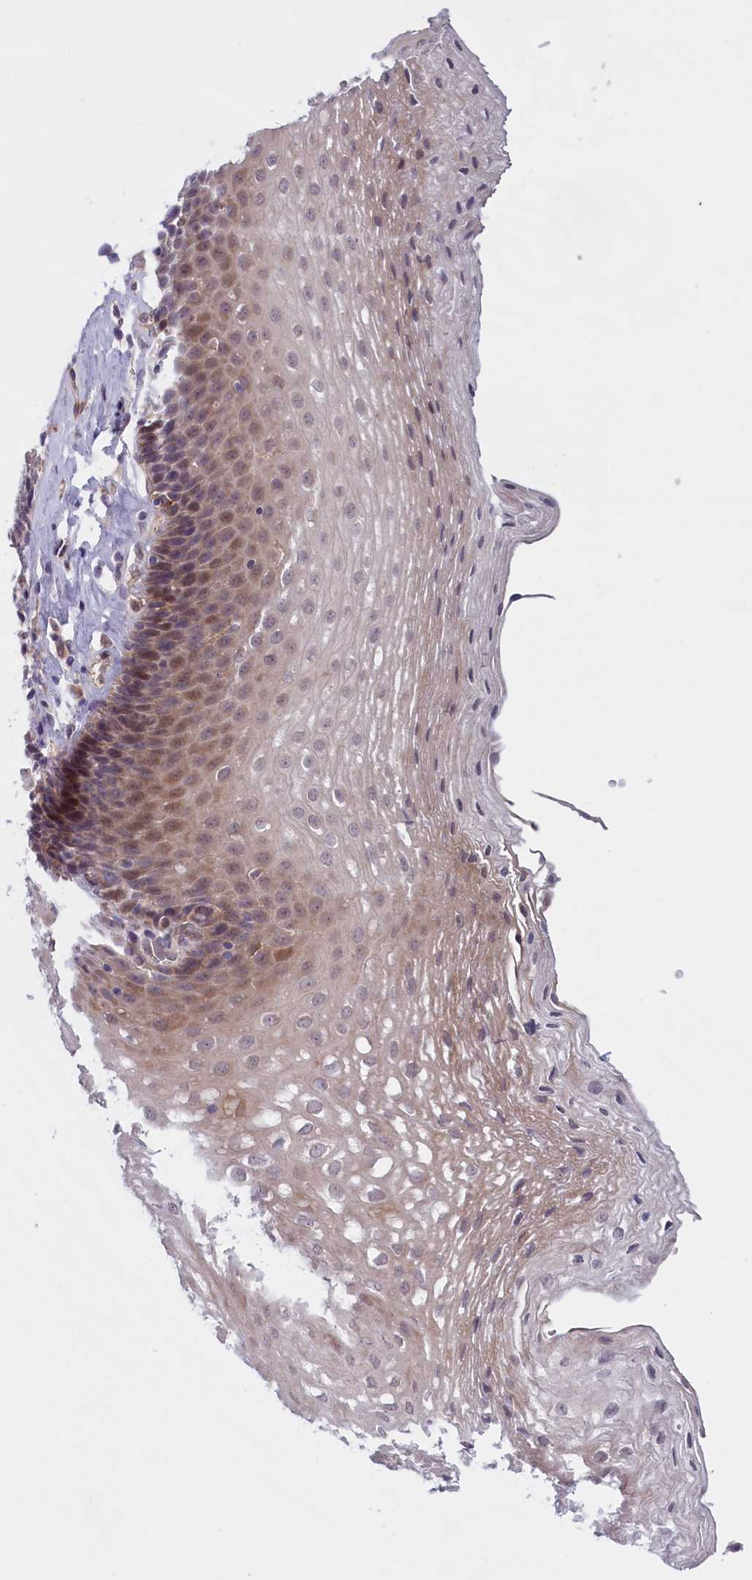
{"staining": {"intensity": "moderate", "quantity": "<25%", "location": "cytoplasmic/membranous,nuclear"}, "tissue": "esophagus", "cell_type": "Squamous epithelial cells", "image_type": "normal", "snomed": [{"axis": "morphology", "description": "Normal tissue, NOS"}, {"axis": "topography", "description": "Esophagus"}], "caption": "Immunohistochemical staining of normal human esophagus shows <25% levels of moderate cytoplasmic/membranous,nuclear protein expression in about <25% of squamous epithelial cells.", "gene": "IGFALS", "patient": {"sex": "female", "age": 66}}